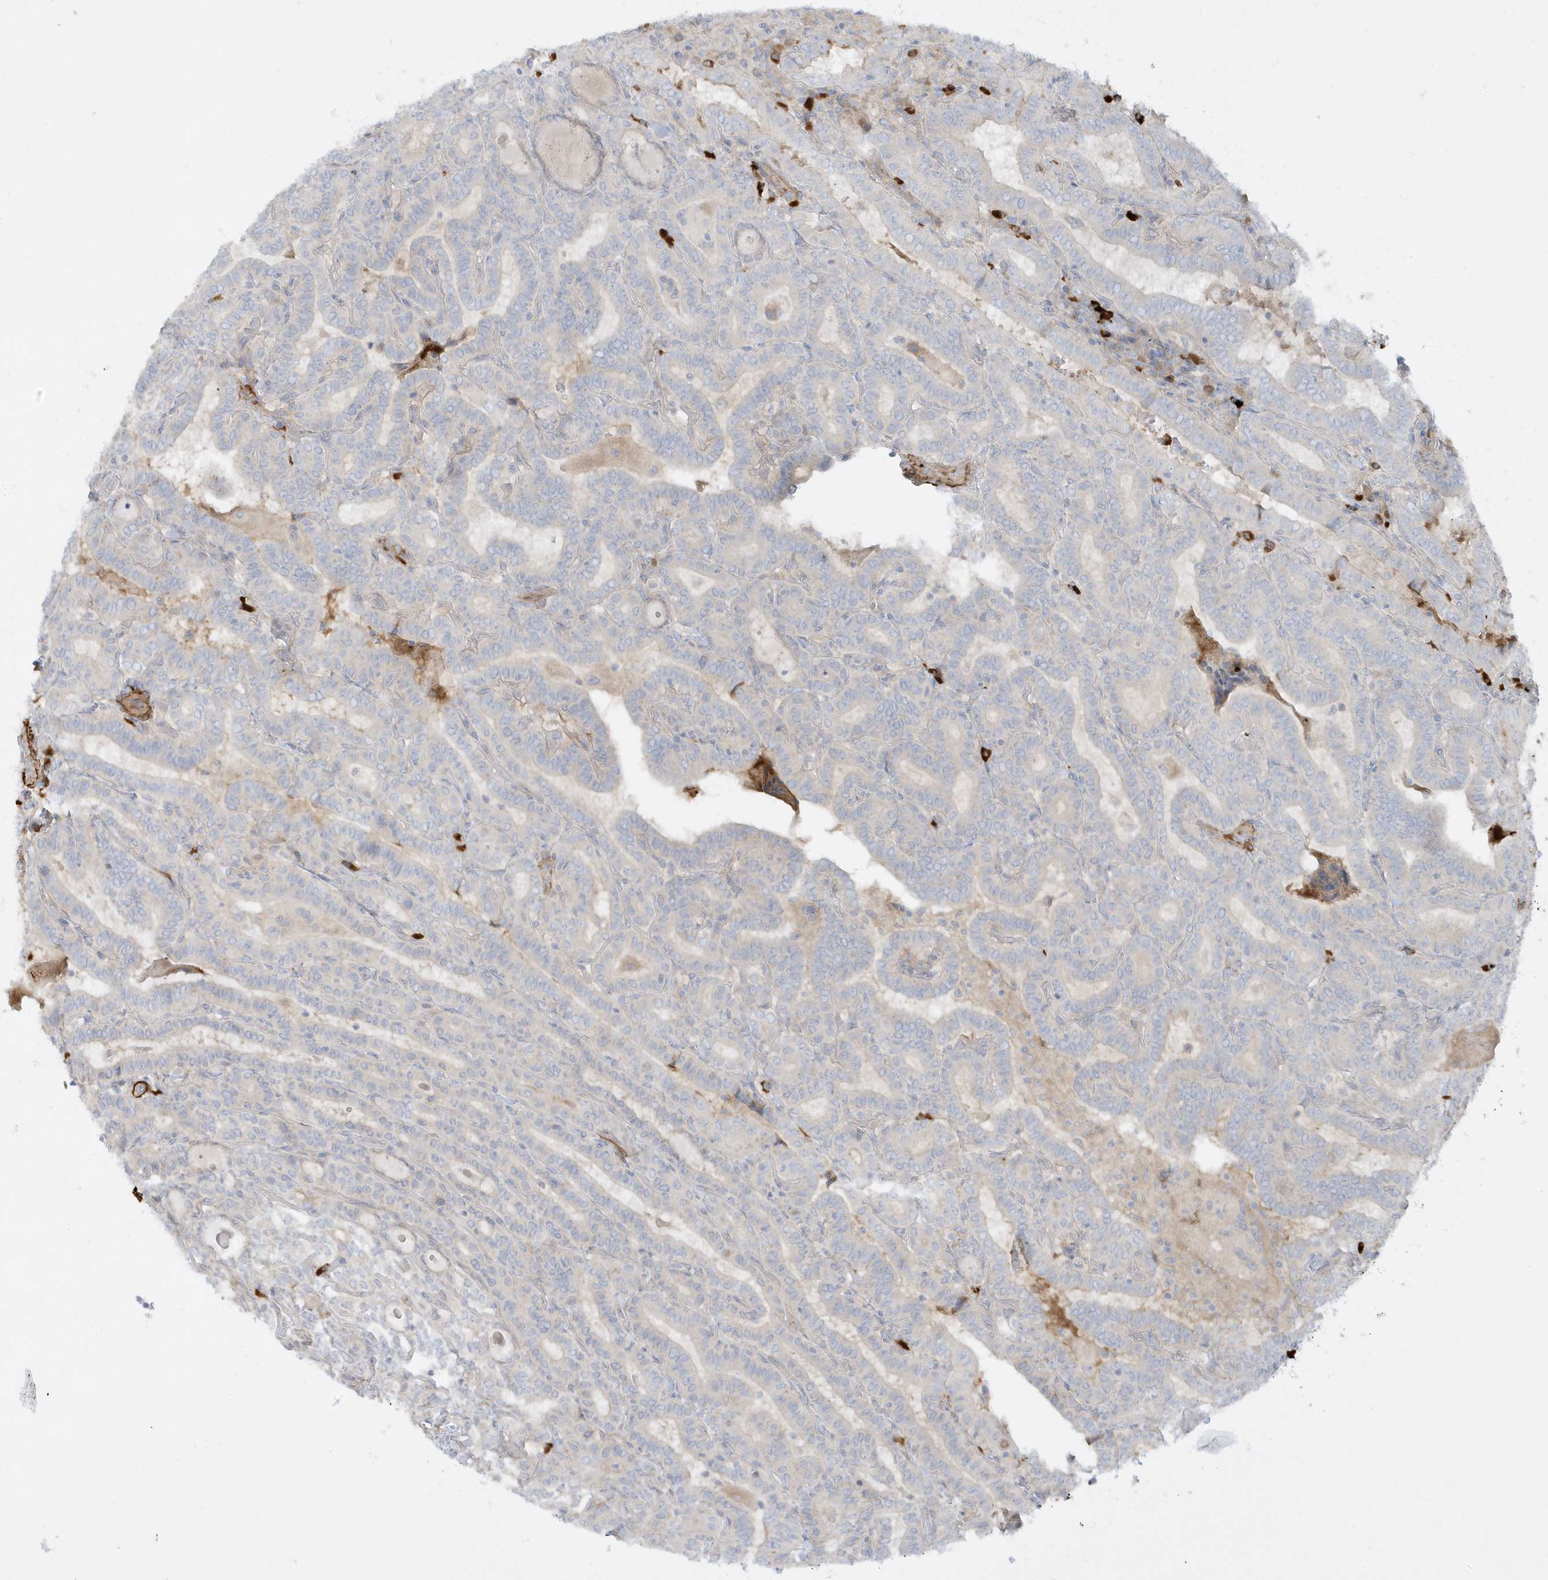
{"staining": {"intensity": "negative", "quantity": "none", "location": "none"}, "tissue": "thyroid cancer", "cell_type": "Tumor cells", "image_type": "cancer", "snomed": [{"axis": "morphology", "description": "Papillary adenocarcinoma, NOS"}, {"axis": "topography", "description": "Thyroid gland"}], "caption": "Immunohistochemical staining of human papillary adenocarcinoma (thyroid) displays no significant staining in tumor cells.", "gene": "THADA", "patient": {"sex": "female", "age": 72}}